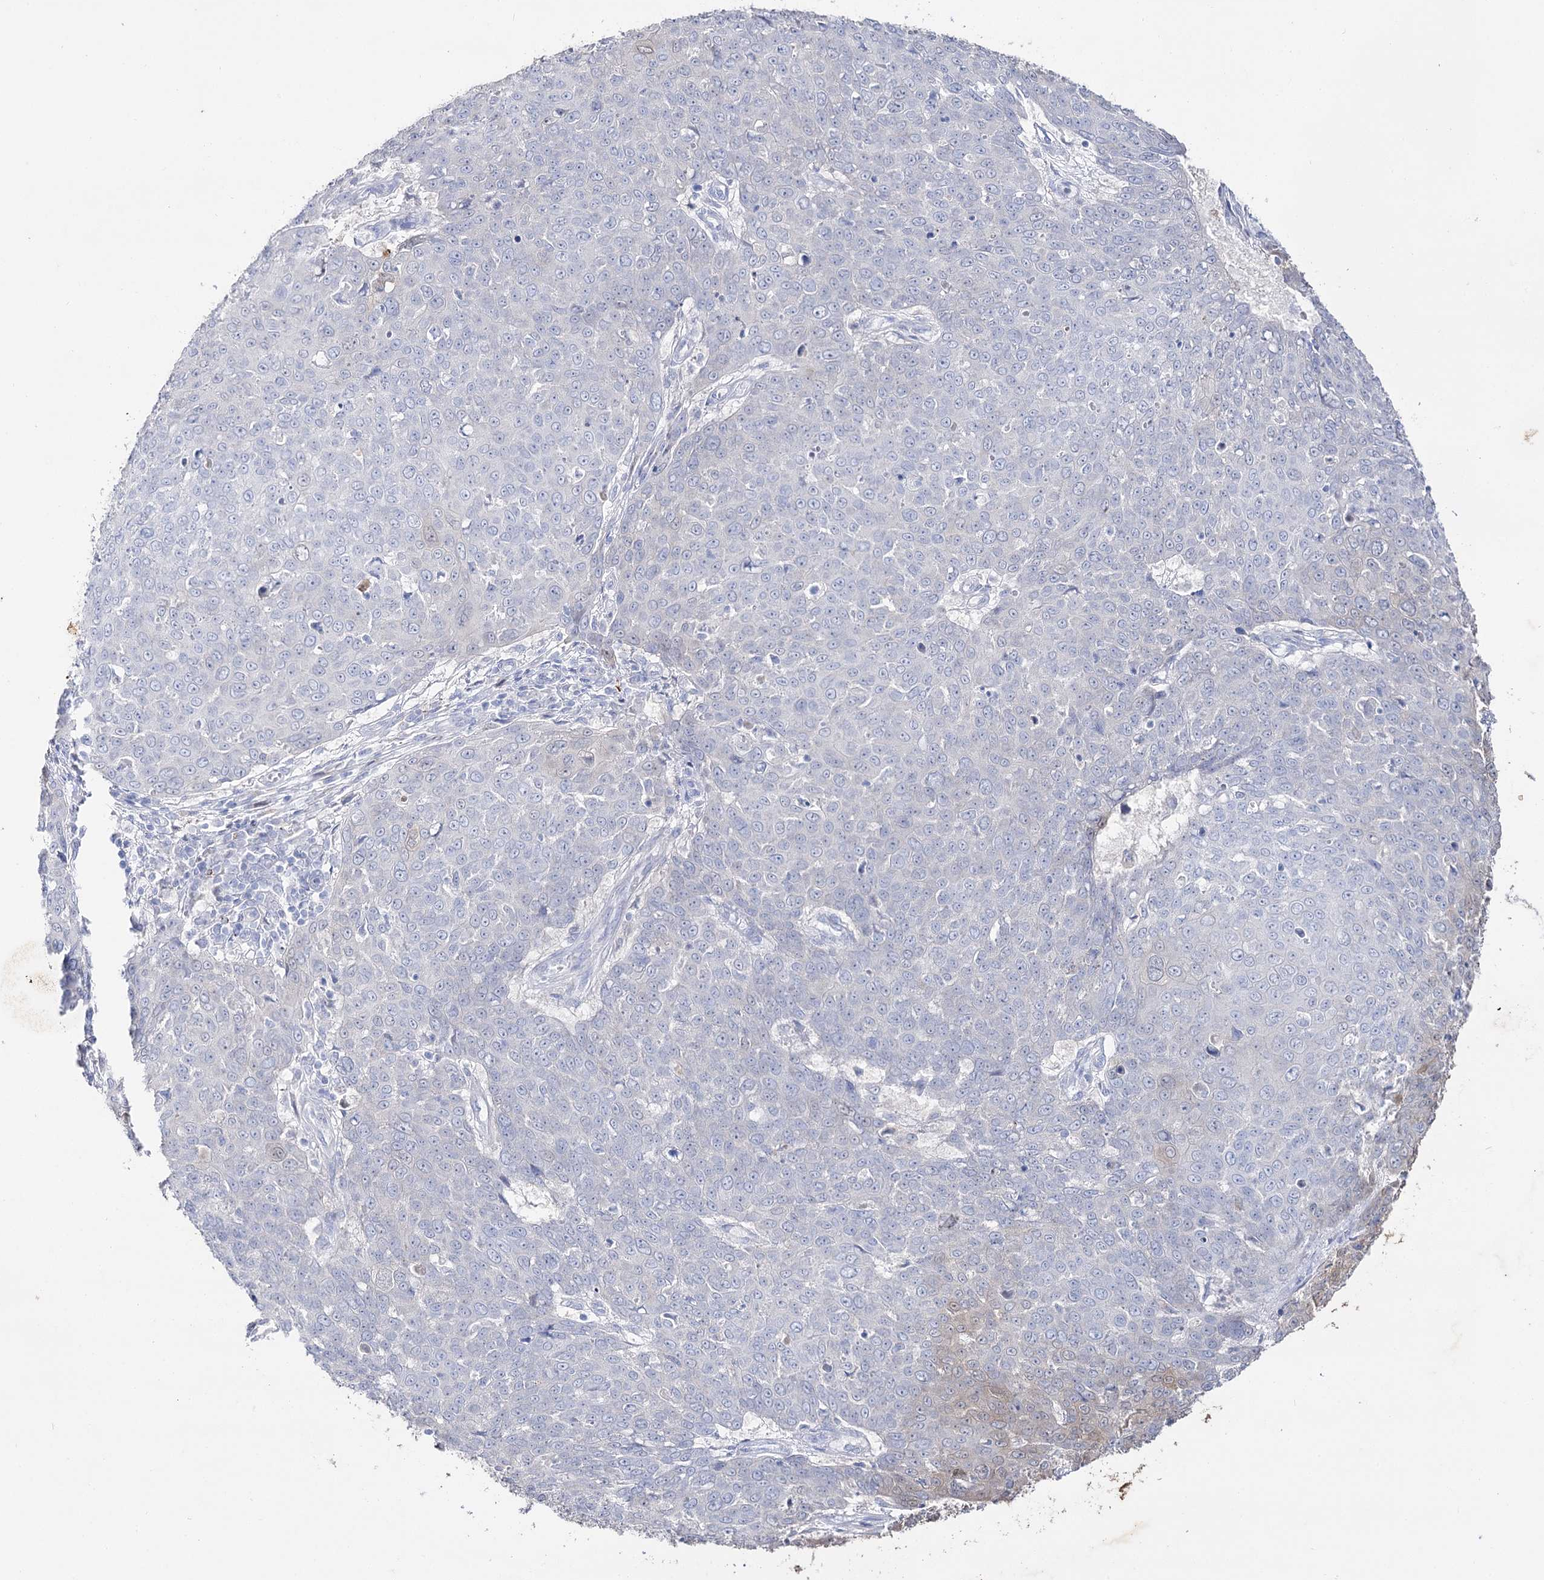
{"staining": {"intensity": "negative", "quantity": "none", "location": "none"}, "tissue": "skin cancer", "cell_type": "Tumor cells", "image_type": "cancer", "snomed": [{"axis": "morphology", "description": "Squamous cell carcinoma, NOS"}, {"axis": "topography", "description": "Skin"}], "caption": "IHC histopathology image of neoplastic tissue: human skin cancer (squamous cell carcinoma) stained with DAB exhibits no significant protein positivity in tumor cells. Brightfield microscopy of immunohistochemistry stained with DAB (3,3'-diaminobenzidine) (brown) and hematoxylin (blue), captured at high magnification.", "gene": "SLC3A1", "patient": {"sex": "male", "age": 71}}